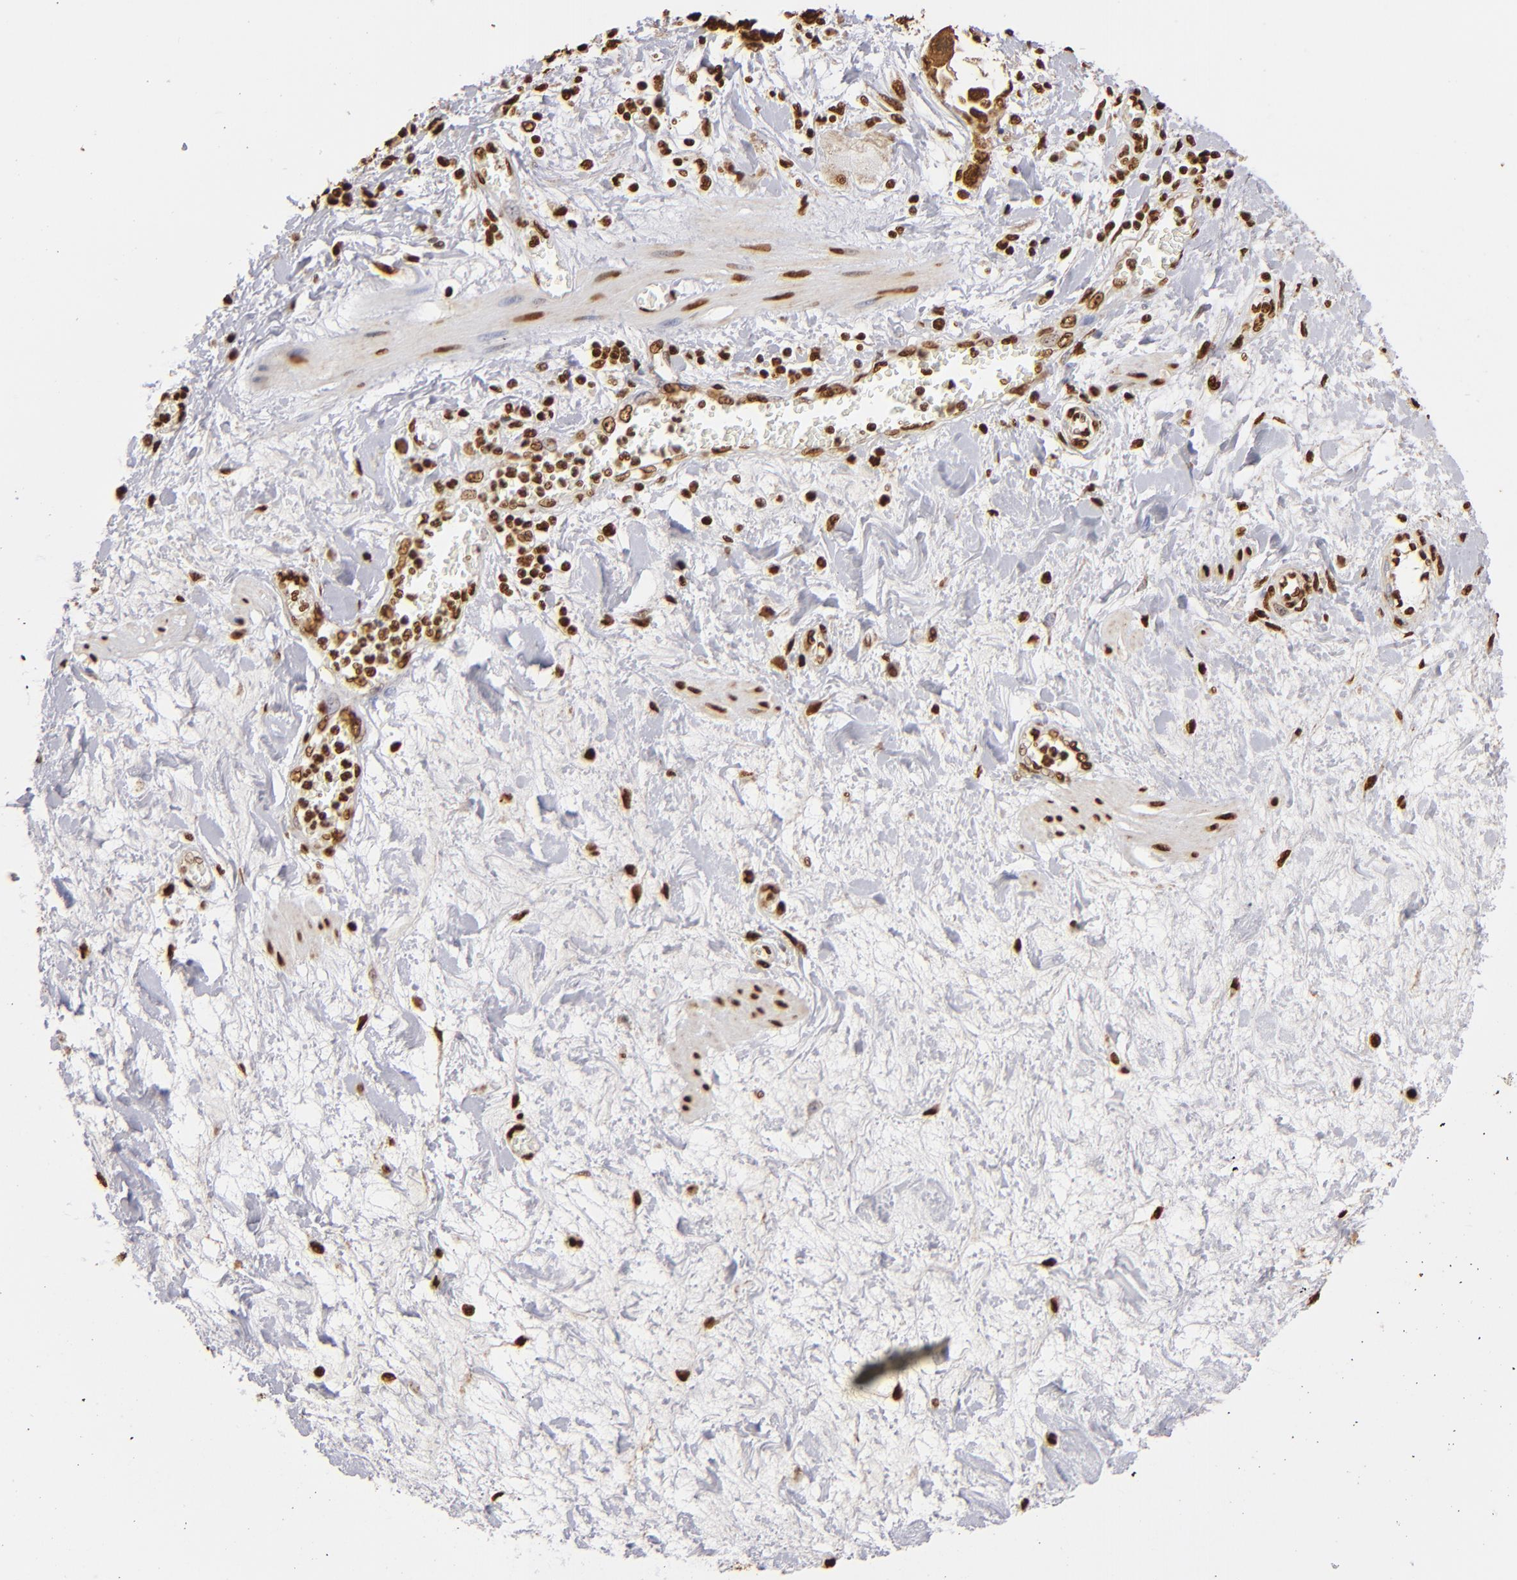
{"staining": {"intensity": "strong", "quantity": ">75%", "location": "nuclear"}, "tissue": "ovarian cancer", "cell_type": "Tumor cells", "image_type": "cancer", "snomed": [{"axis": "morphology", "description": "Cystadenocarcinoma, serous, NOS"}, {"axis": "topography", "description": "Ovary"}], "caption": "Ovarian serous cystadenocarcinoma stained with a brown dye displays strong nuclear positive expression in about >75% of tumor cells.", "gene": "ILF3", "patient": {"sex": "female", "age": 63}}